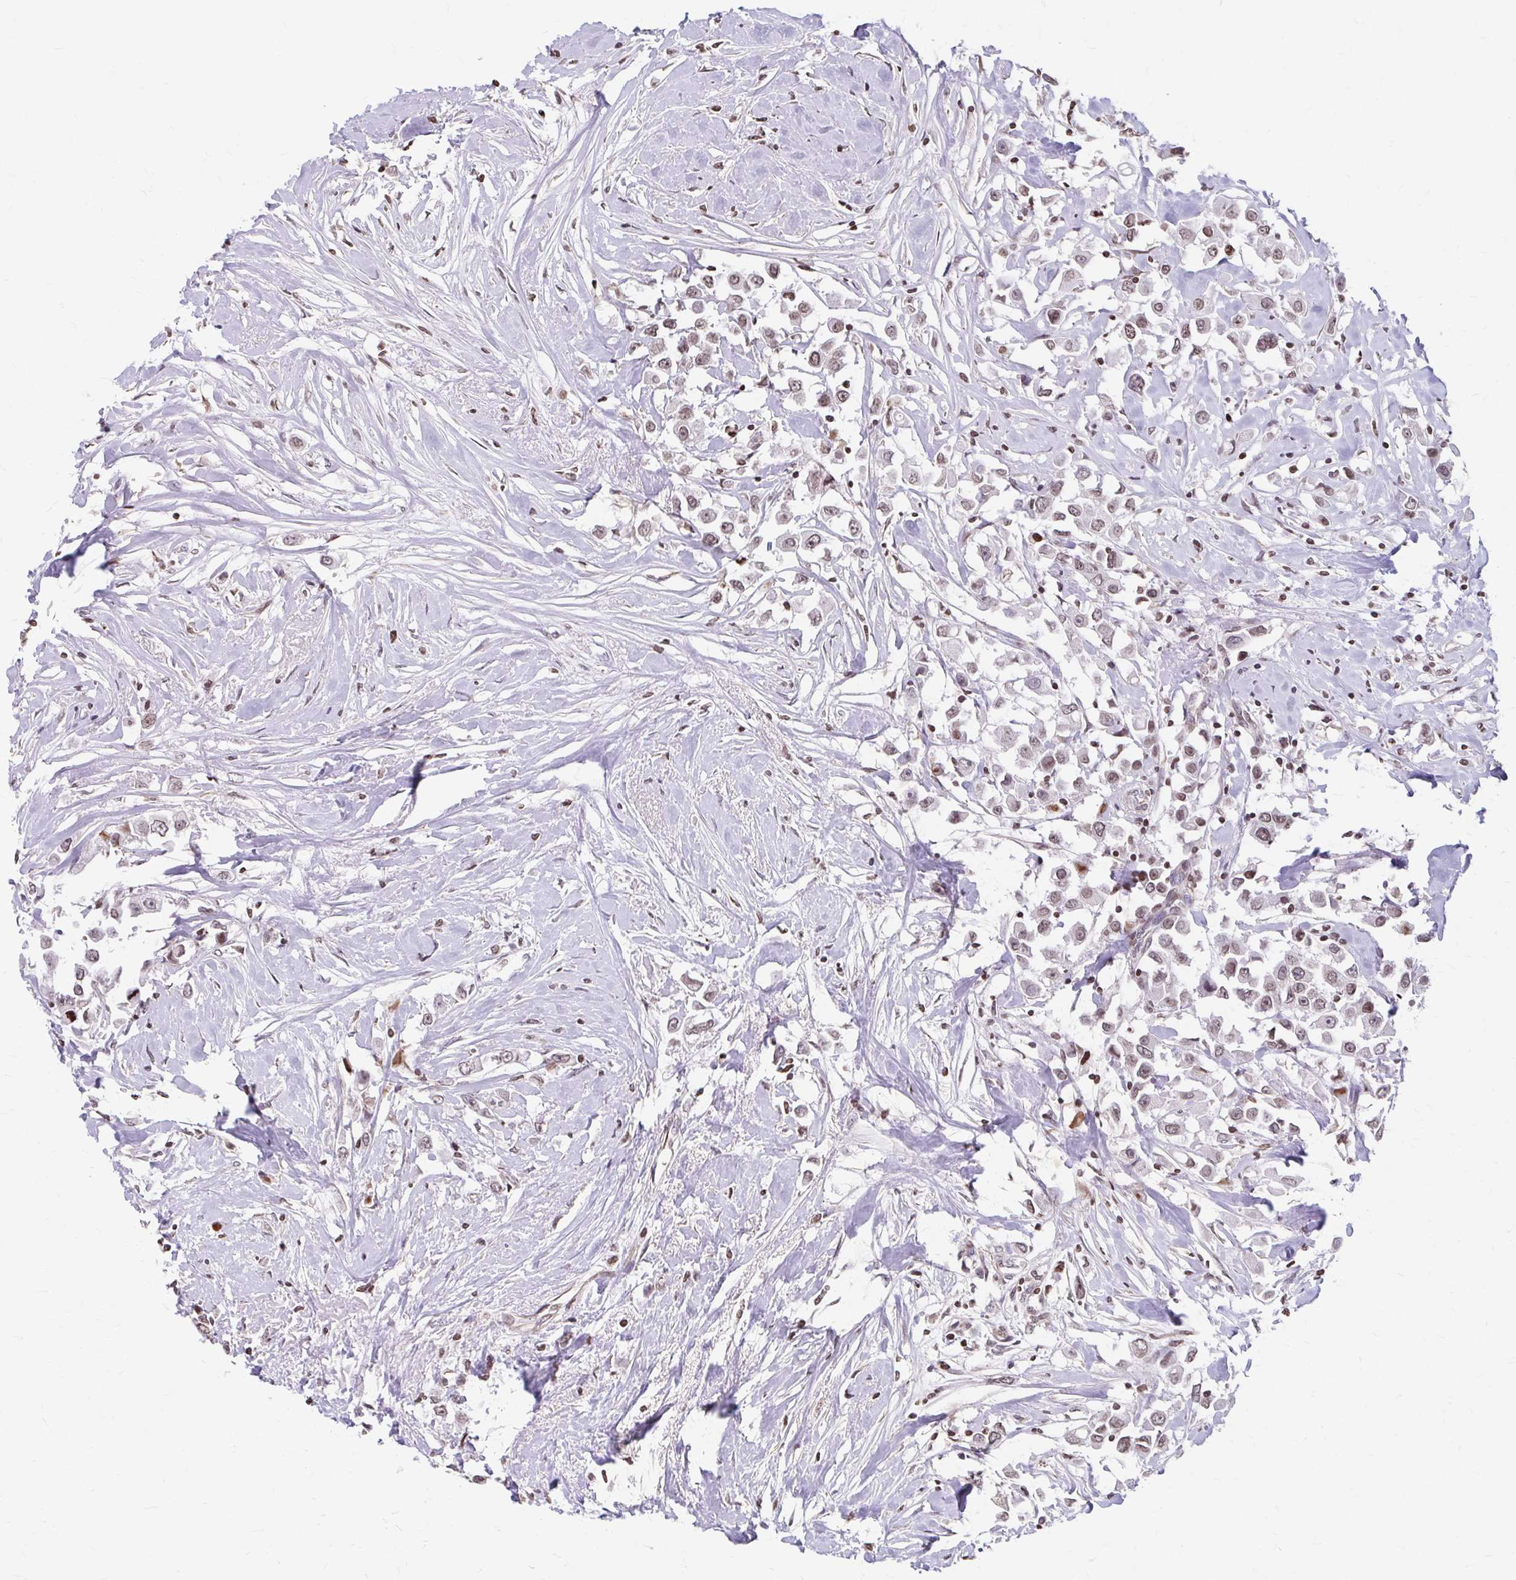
{"staining": {"intensity": "moderate", "quantity": ">75%", "location": "nuclear"}, "tissue": "breast cancer", "cell_type": "Tumor cells", "image_type": "cancer", "snomed": [{"axis": "morphology", "description": "Duct carcinoma"}, {"axis": "topography", "description": "Breast"}], "caption": "Immunohistochemical staining of breast cancer exhibits moderate nuclear protein expression in about >75% of tumor cells. (DAB (3,3'-diaminobenzidine) IHC with brightfield microscopy, high magnification).", "gene": "ORC3", "patient": {"sex": "female", "age": 61}}